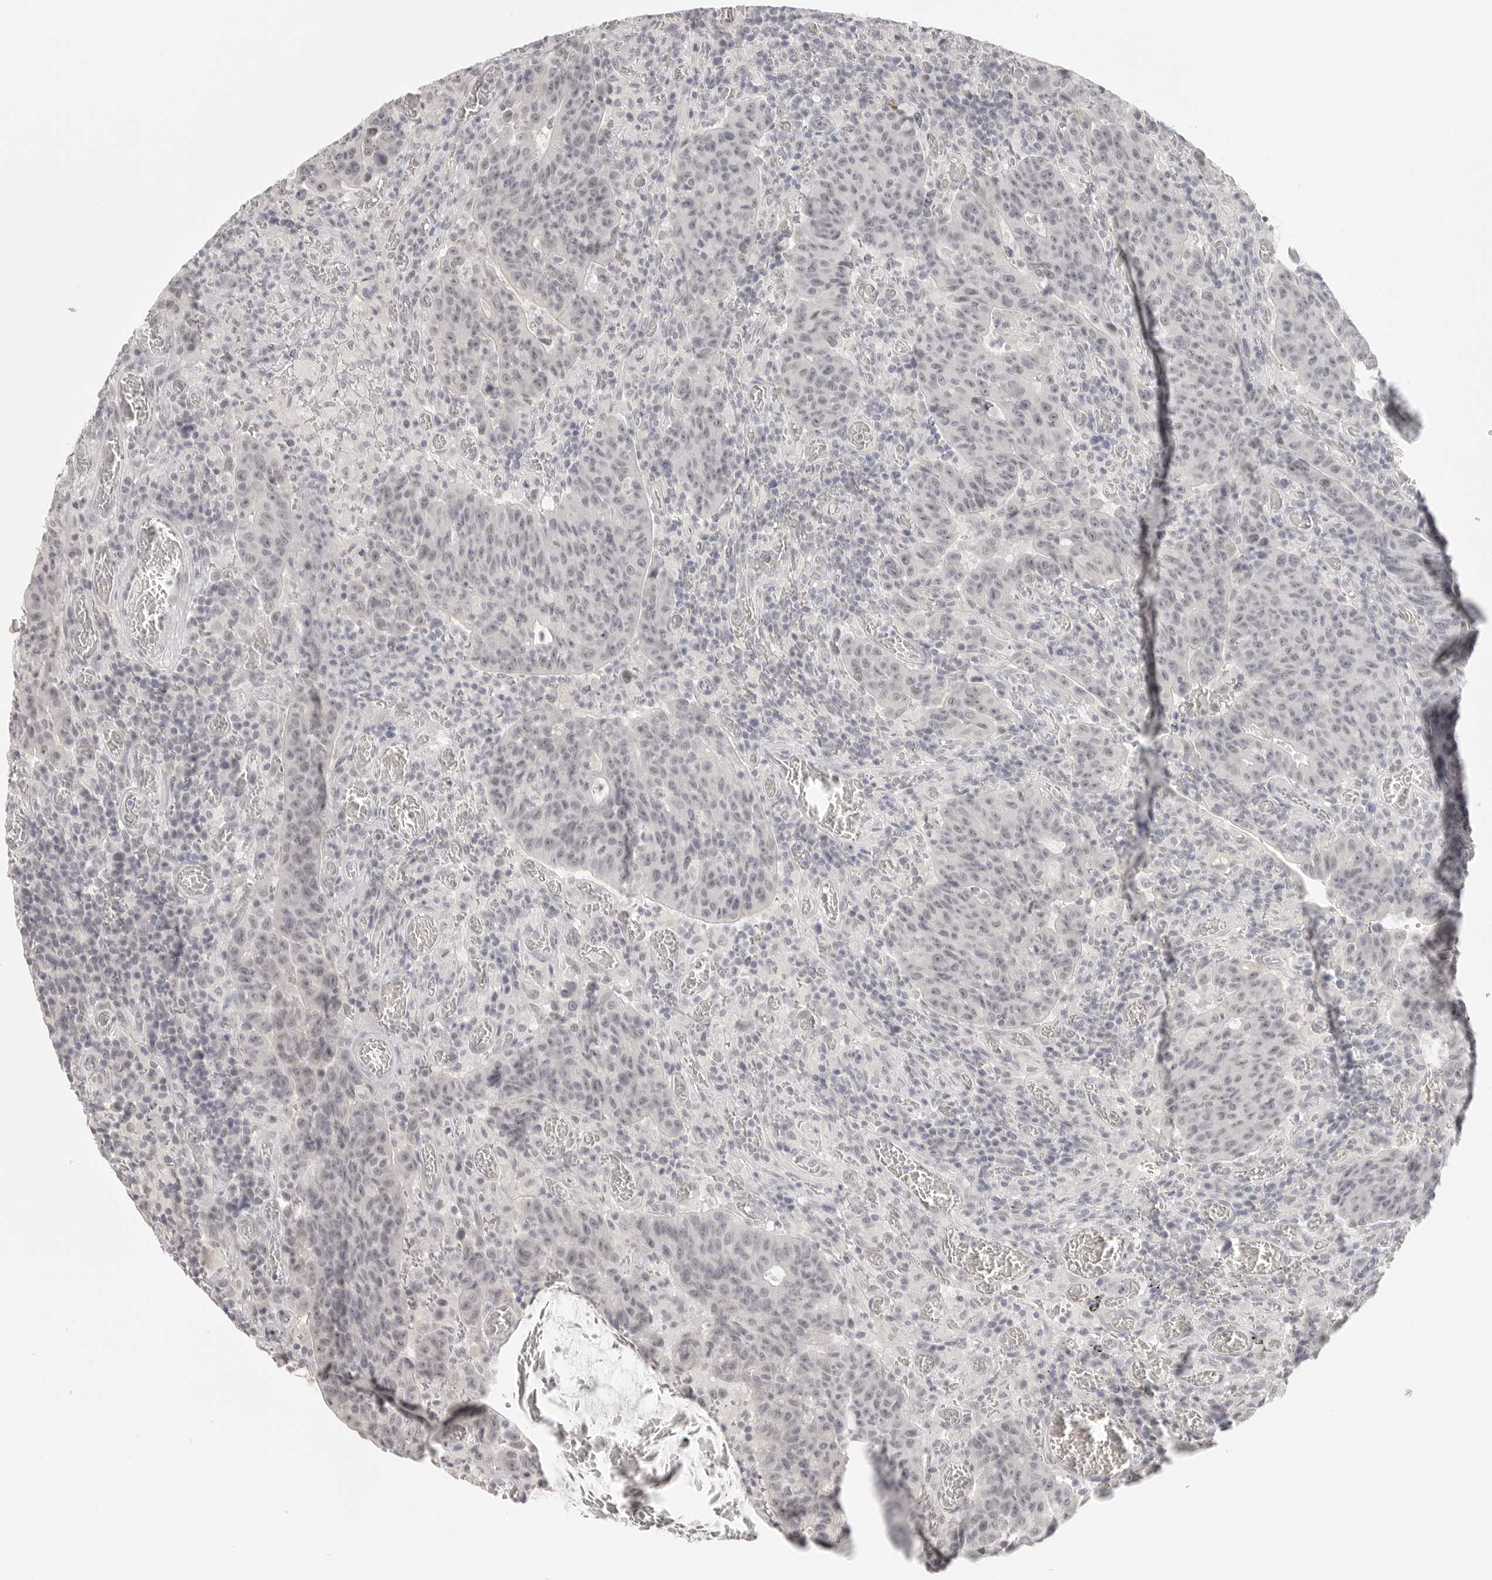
{"staining": {"intensity": "negative", "quantity": "none", "location": "none"}, "tissue": "colorectal cancer", "cell_type": "Tumor cells", "image_type": "cancer", "snomed": [{"axis": "morphology", "description": "Adenocarcinoma, NOS"}, {"axis": "topography", "description": "Colon"}], "caption": "Immunohistochemical staining of human colorectal cancer (adenocarcinoma) displays no significant positivity in tumor cells. The staining is performed using DAB (3,3'-diaminobenzidine) brown chromogen with nuclei counter-stained in using hematoxylin.", "gene": "KLK11", "patient": {"sex": "female", "age": 75}}